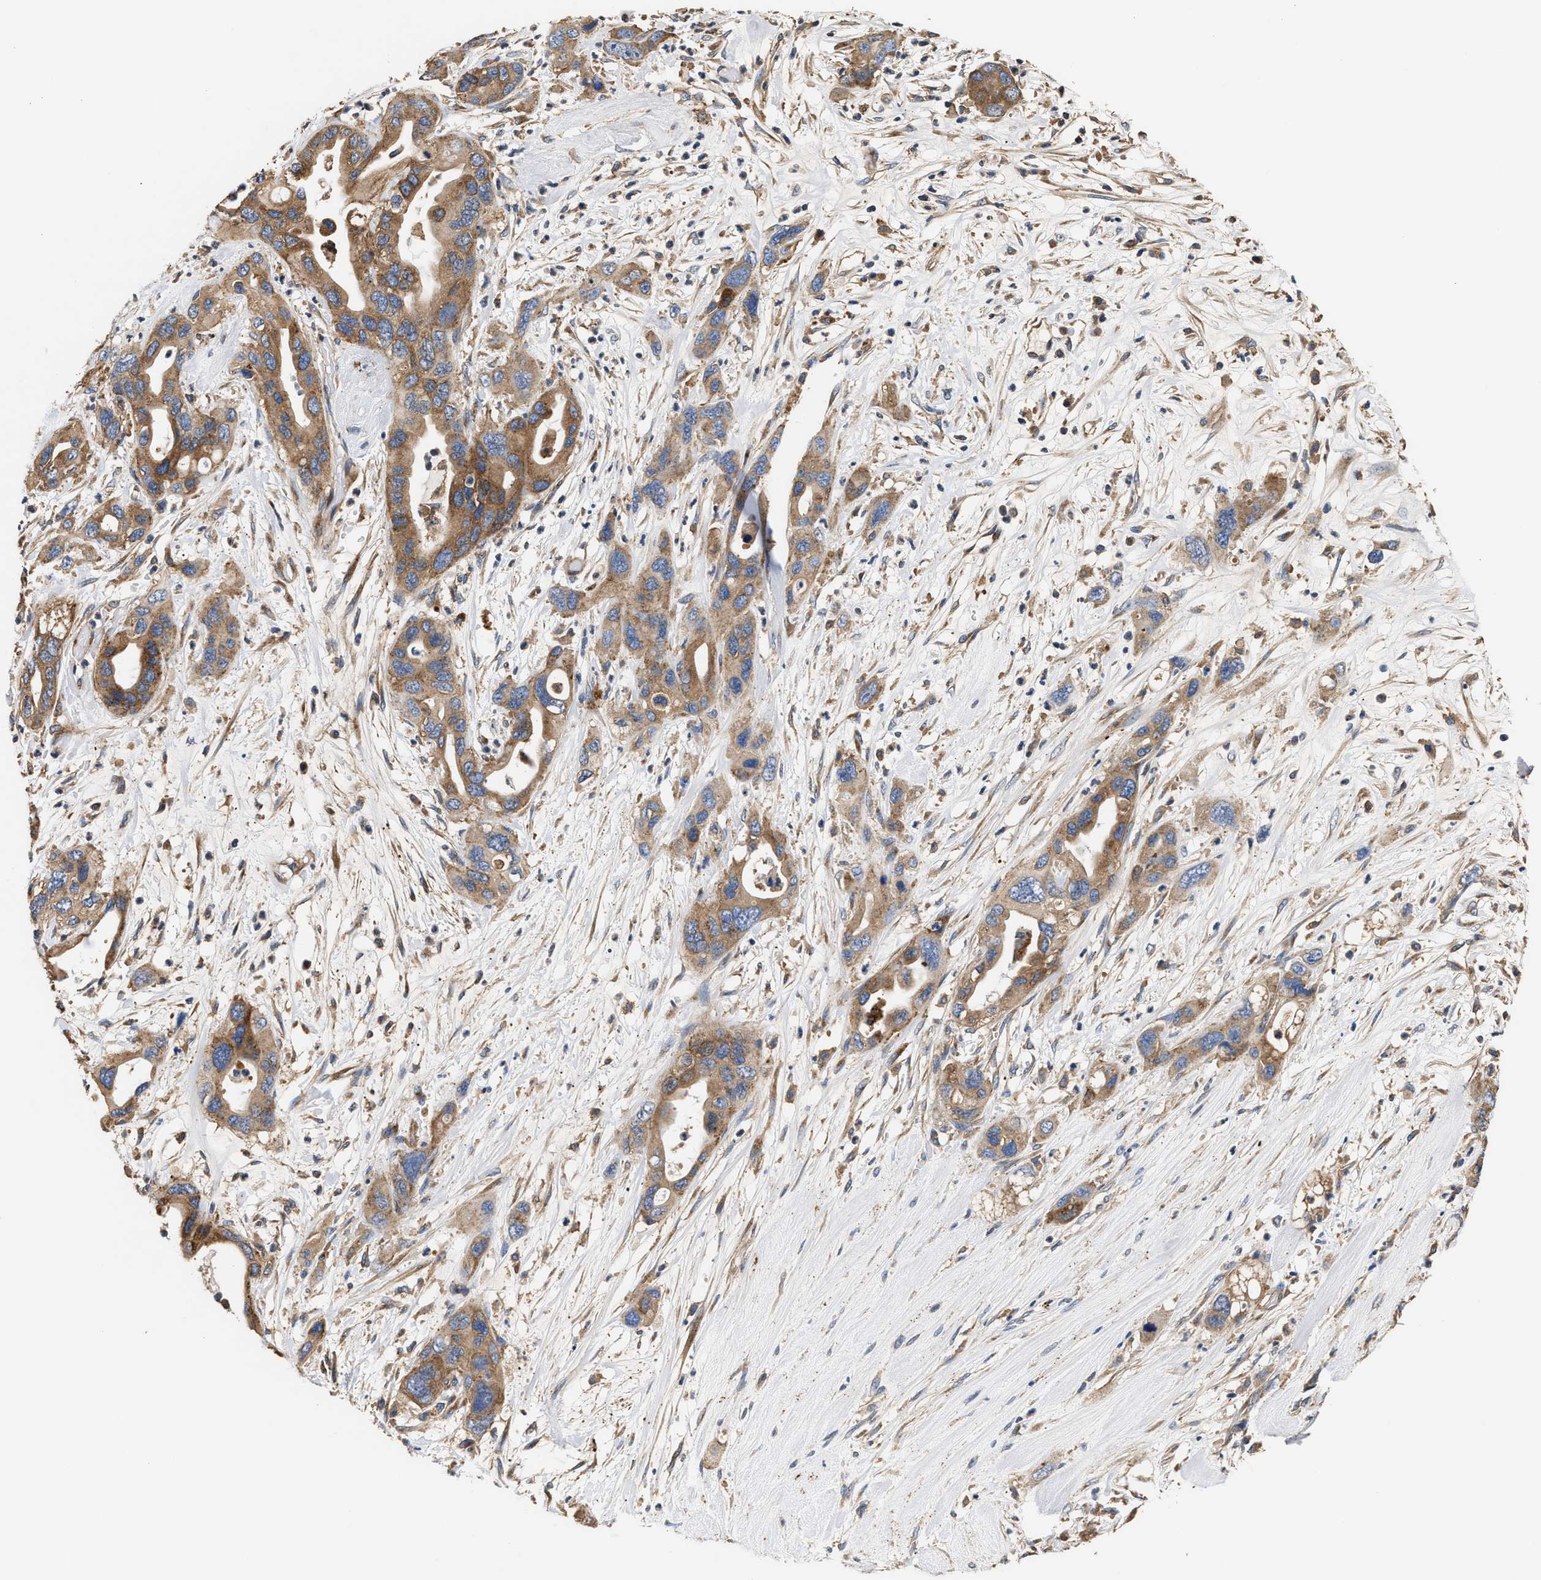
{"staining": {"intensity": "moderate", "quantity": ">75%", "location": "cytoplasmic/membranous"}, "tissue": "pancreatic cancer", "cell_type": "Tumor cells", "image_type": "cancer", "snomed": [{"axis": "morphology", "description": "Adenocarcinoma, NOS"}, {"axis": "topography", "description": "Pancreas"}], "caption": "Human pancreatic cancer (adenocarcinoma) stained with a brown dye displays moderate cytoplasmic/membranous positive positivity in about >75% of tumor cells.", "gene": "KLB", "patient": {"sex": "female", "age": 71}}